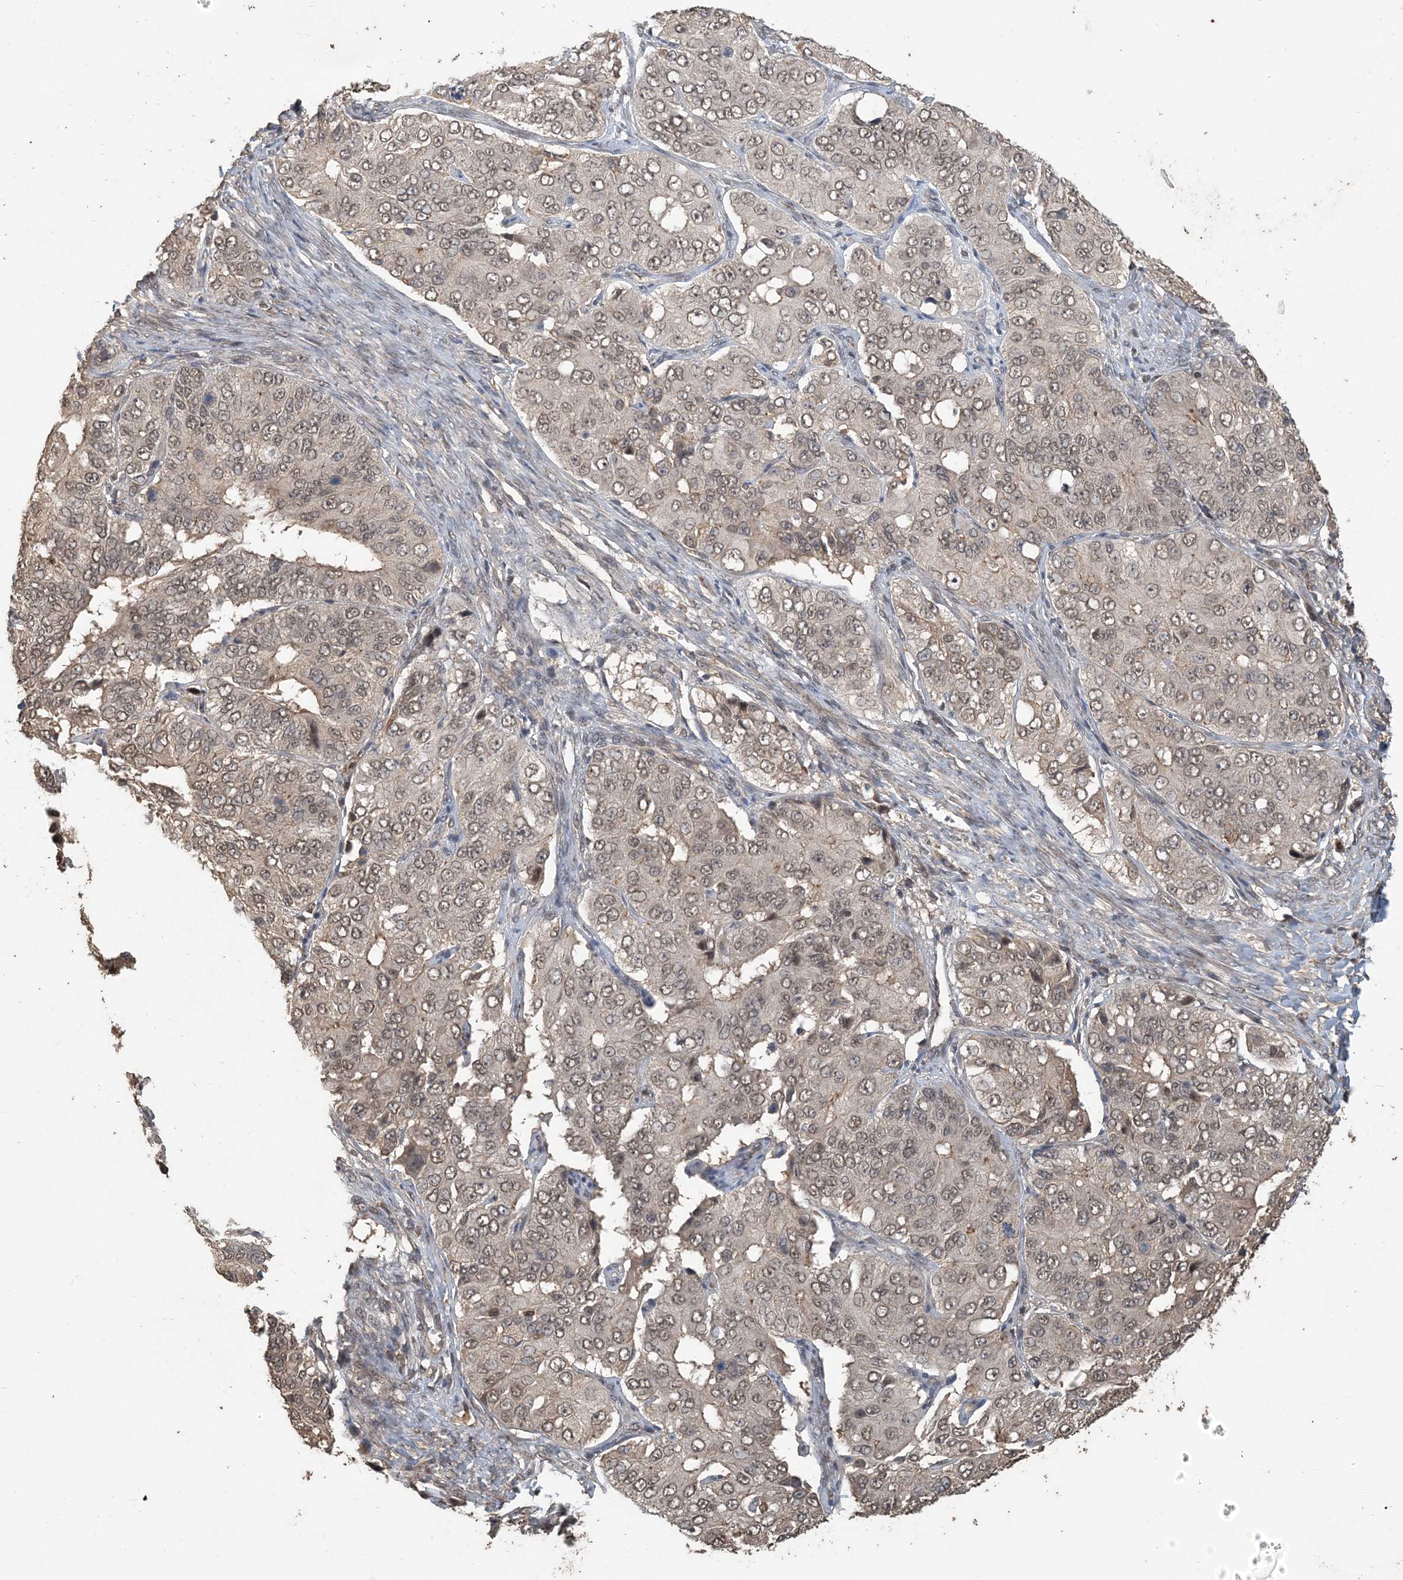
{"staining": {"intensity": "weak", "quantity": ">75%", "location": "nuclear"}, "tissue": "ovarian cancer", "cell_type": "Tumor cells", "image_type": "cancer", "snomed": [{"axis": "morphology", "description": "Carcinoma, endometroid"}, {"axis": "topography", "description": "Ovary"}], "caption": "Human endometroid carcinoma (ovarian) stained with a protein marker shows weak staining in tumor cells.", "gene": "ZC3H12A", "patient": {"sex": "female", "age": 51}}